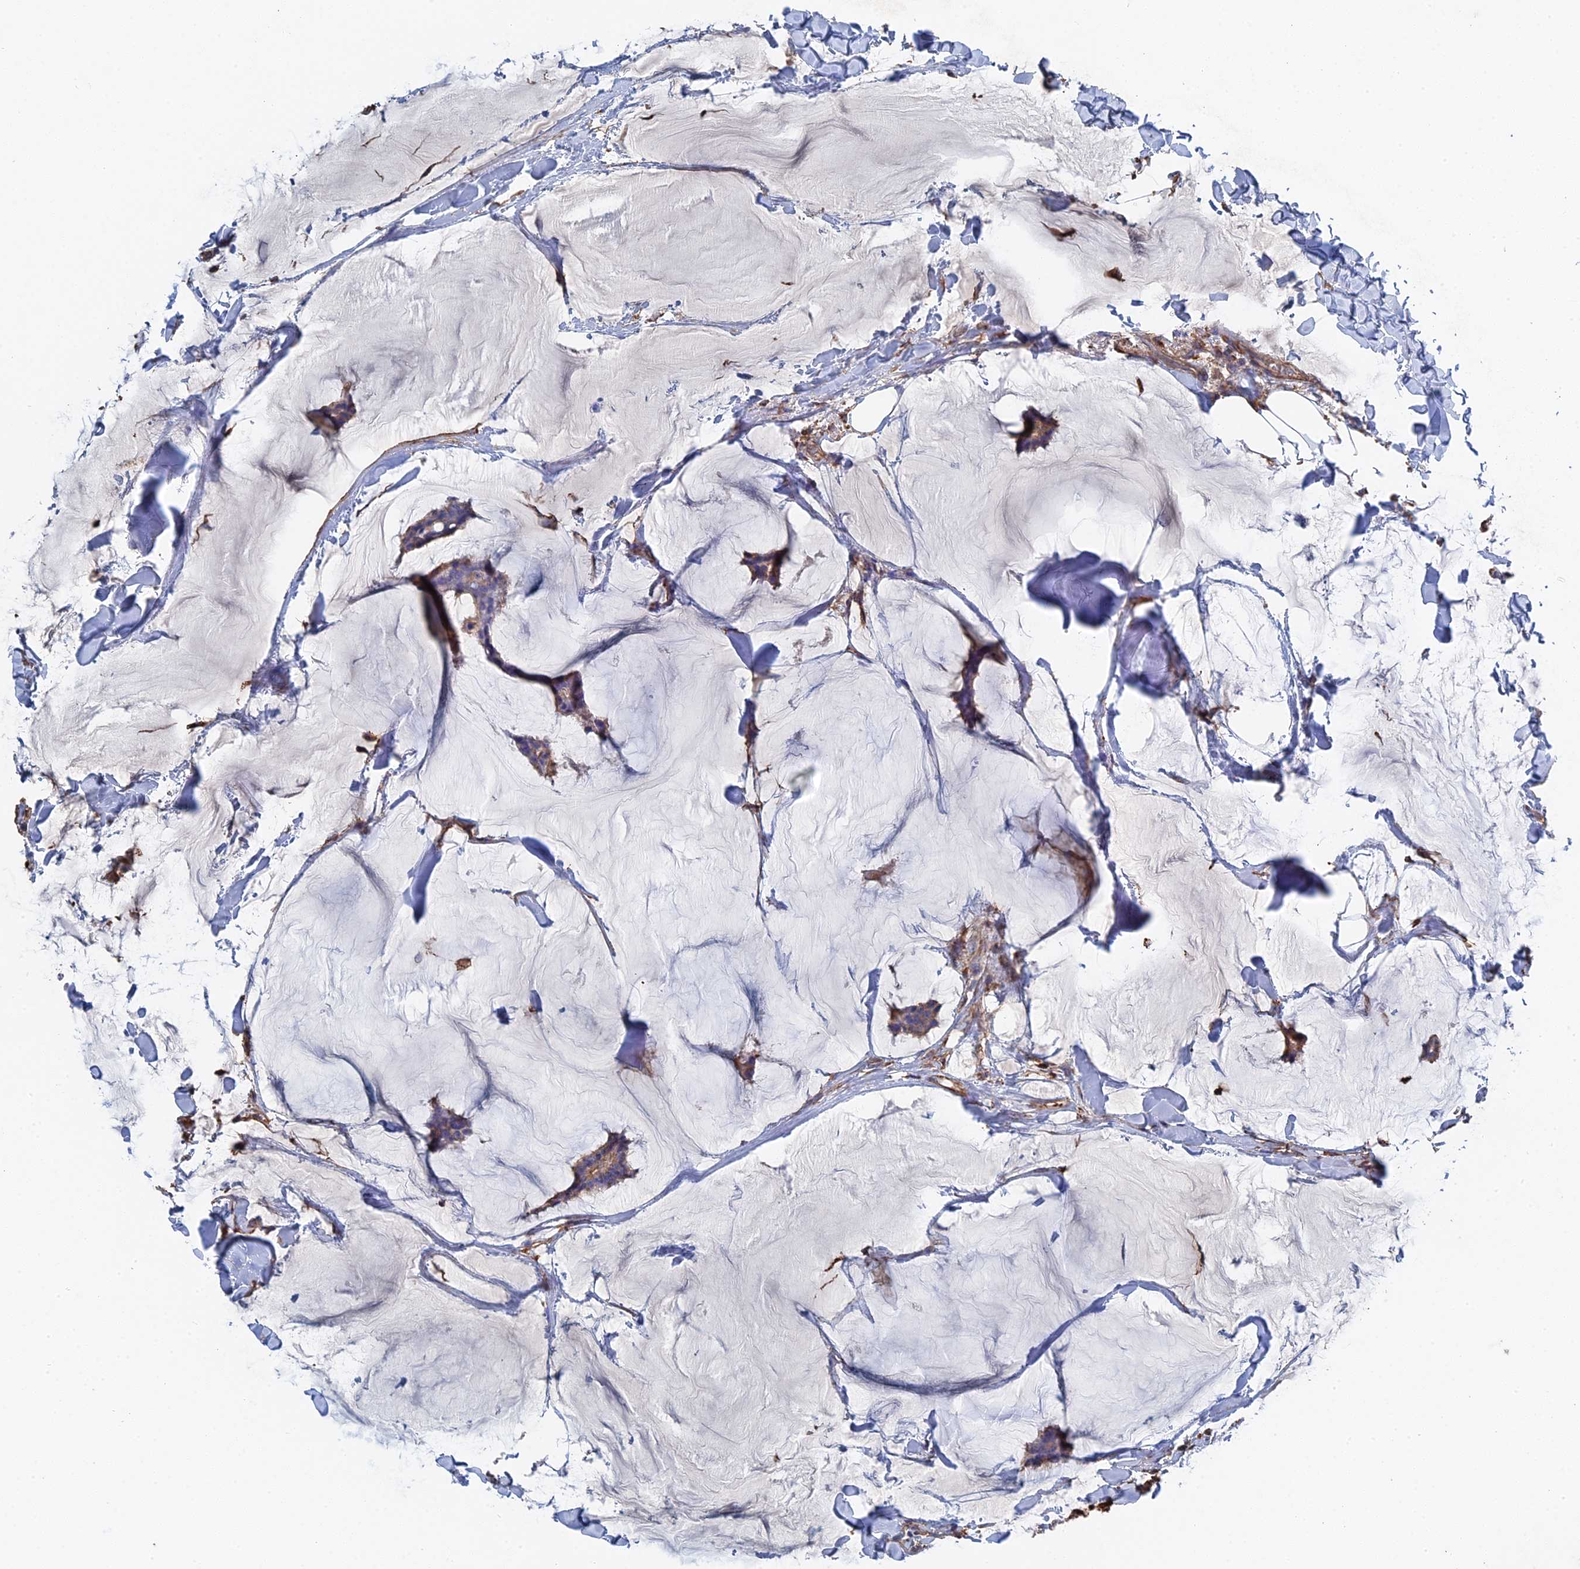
{"staining": {"intensity": "moderate", "quantity": "<25%", "location": "cytoplasmic/membranous"}, "tissue": "breast cancer", "cell_type": "Tumor cells", "image_type": "cancer", "snomed": [{"axis": "morphology", "description": "Duct carcinoma"}, {"axis": "topography", "description": "Breast"}], "caption": "Intraductal carcinoma (breast) was stained to show a protein in brown. There is low levels of moderate cytoplasmic/membranous positivity in about <25% of tumor cells.", "gene": "STRA6", "patient": {"sex": "female", "age": 93}}